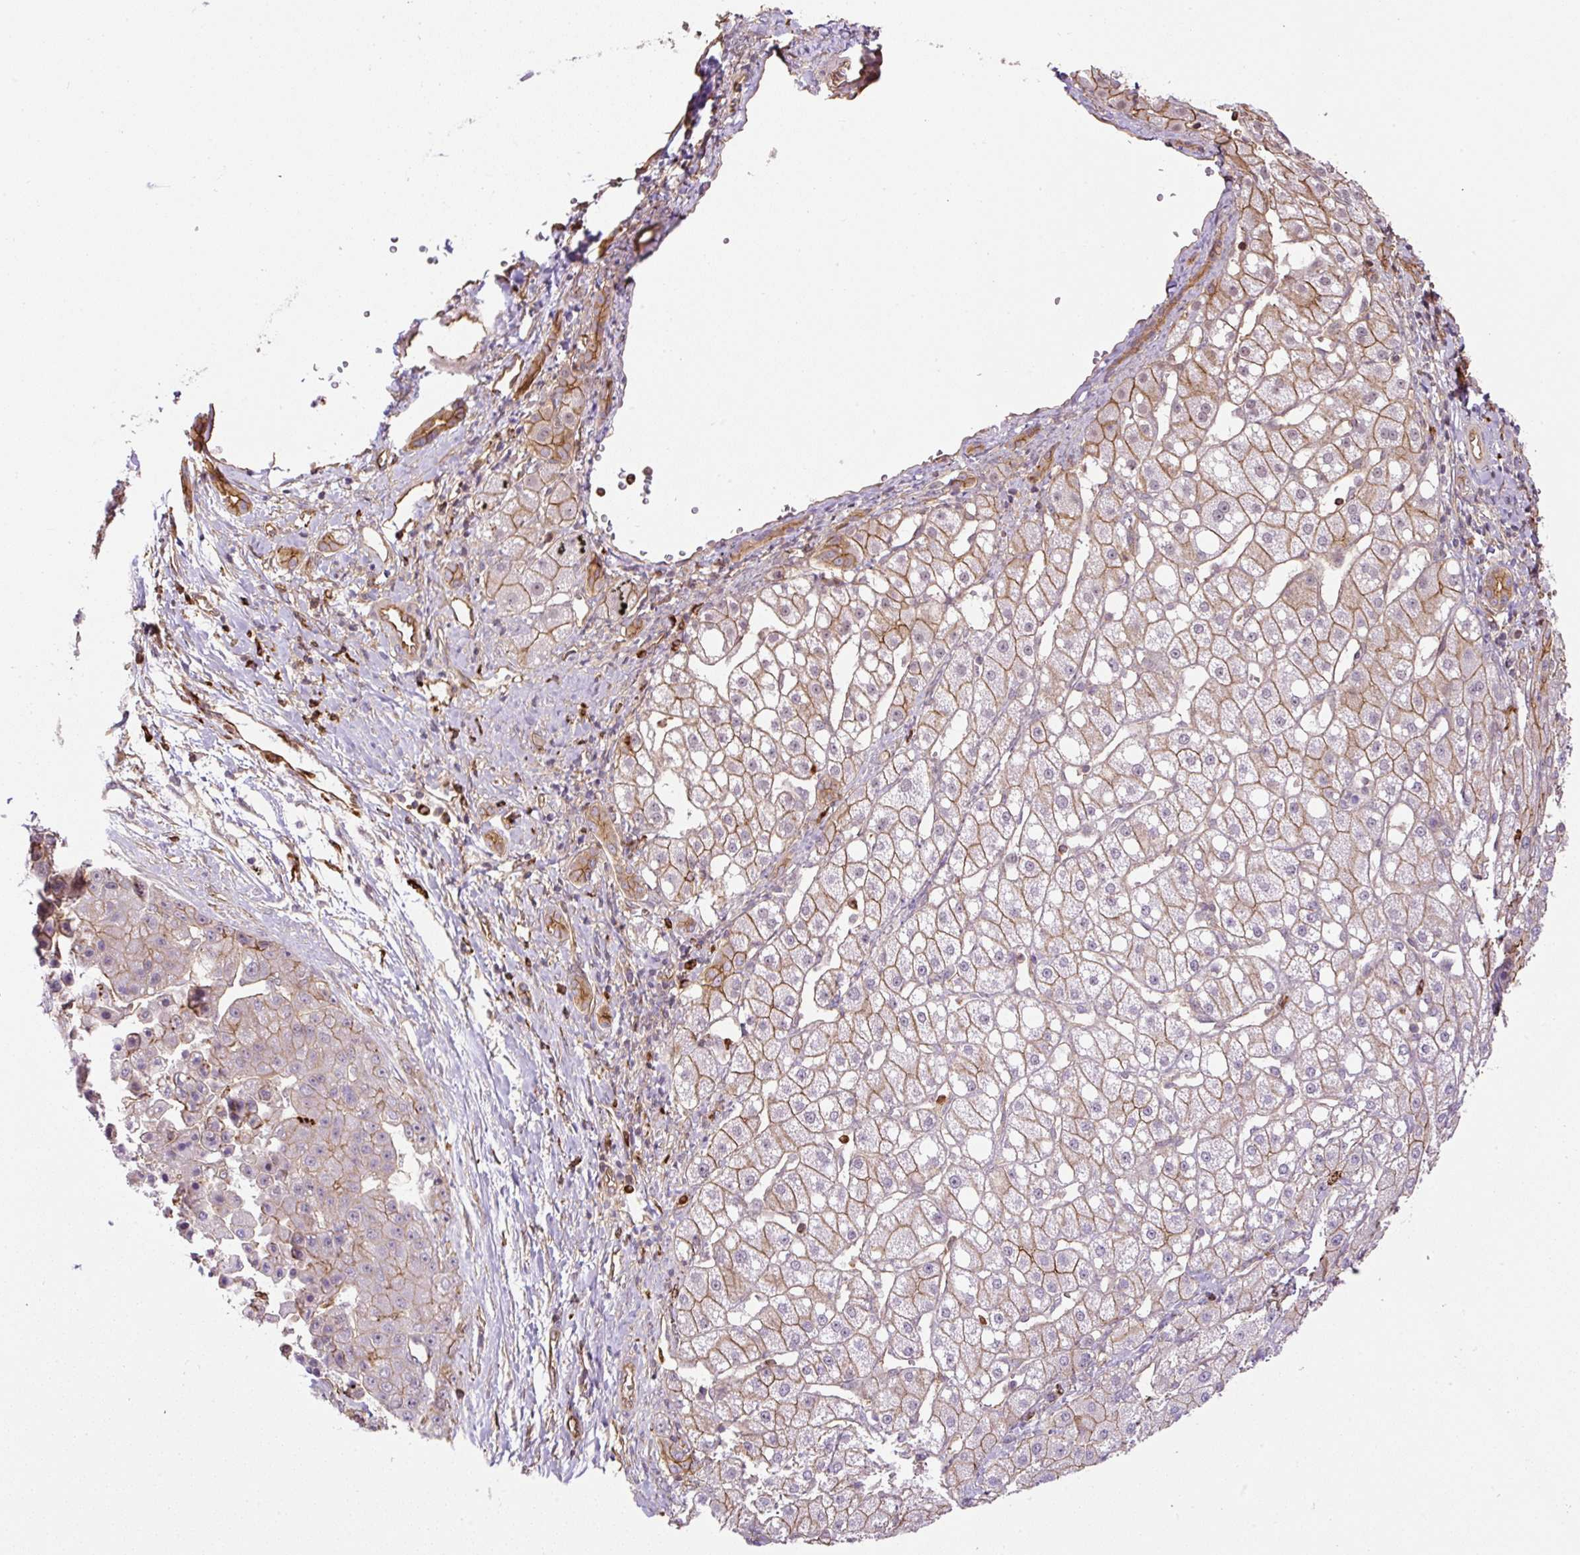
{"staining": {"intensity": "moderate", "quantity": "25%-75%", "location": "cytoplasmic/membranous"}, "tissue": "liver cancer", "cell_type": "Tumor cells", "image_type": "cancer", "snomed": [{"axis": "morphology", "description": "Carcinoma, Hepatocellular, NOS"}, {"axis": "topography", "description": "Liver"}], "caption": "IHC histopathology image of liver hepatocellular carcinoma stained for a protein (brown), which demonstrates medium levels of moderate cytoplasmic/membranous positivity in about 25%-75% of tumor cells.", "gene": "B3GALT5", "patient": {"sex": "male", "age": 67}}